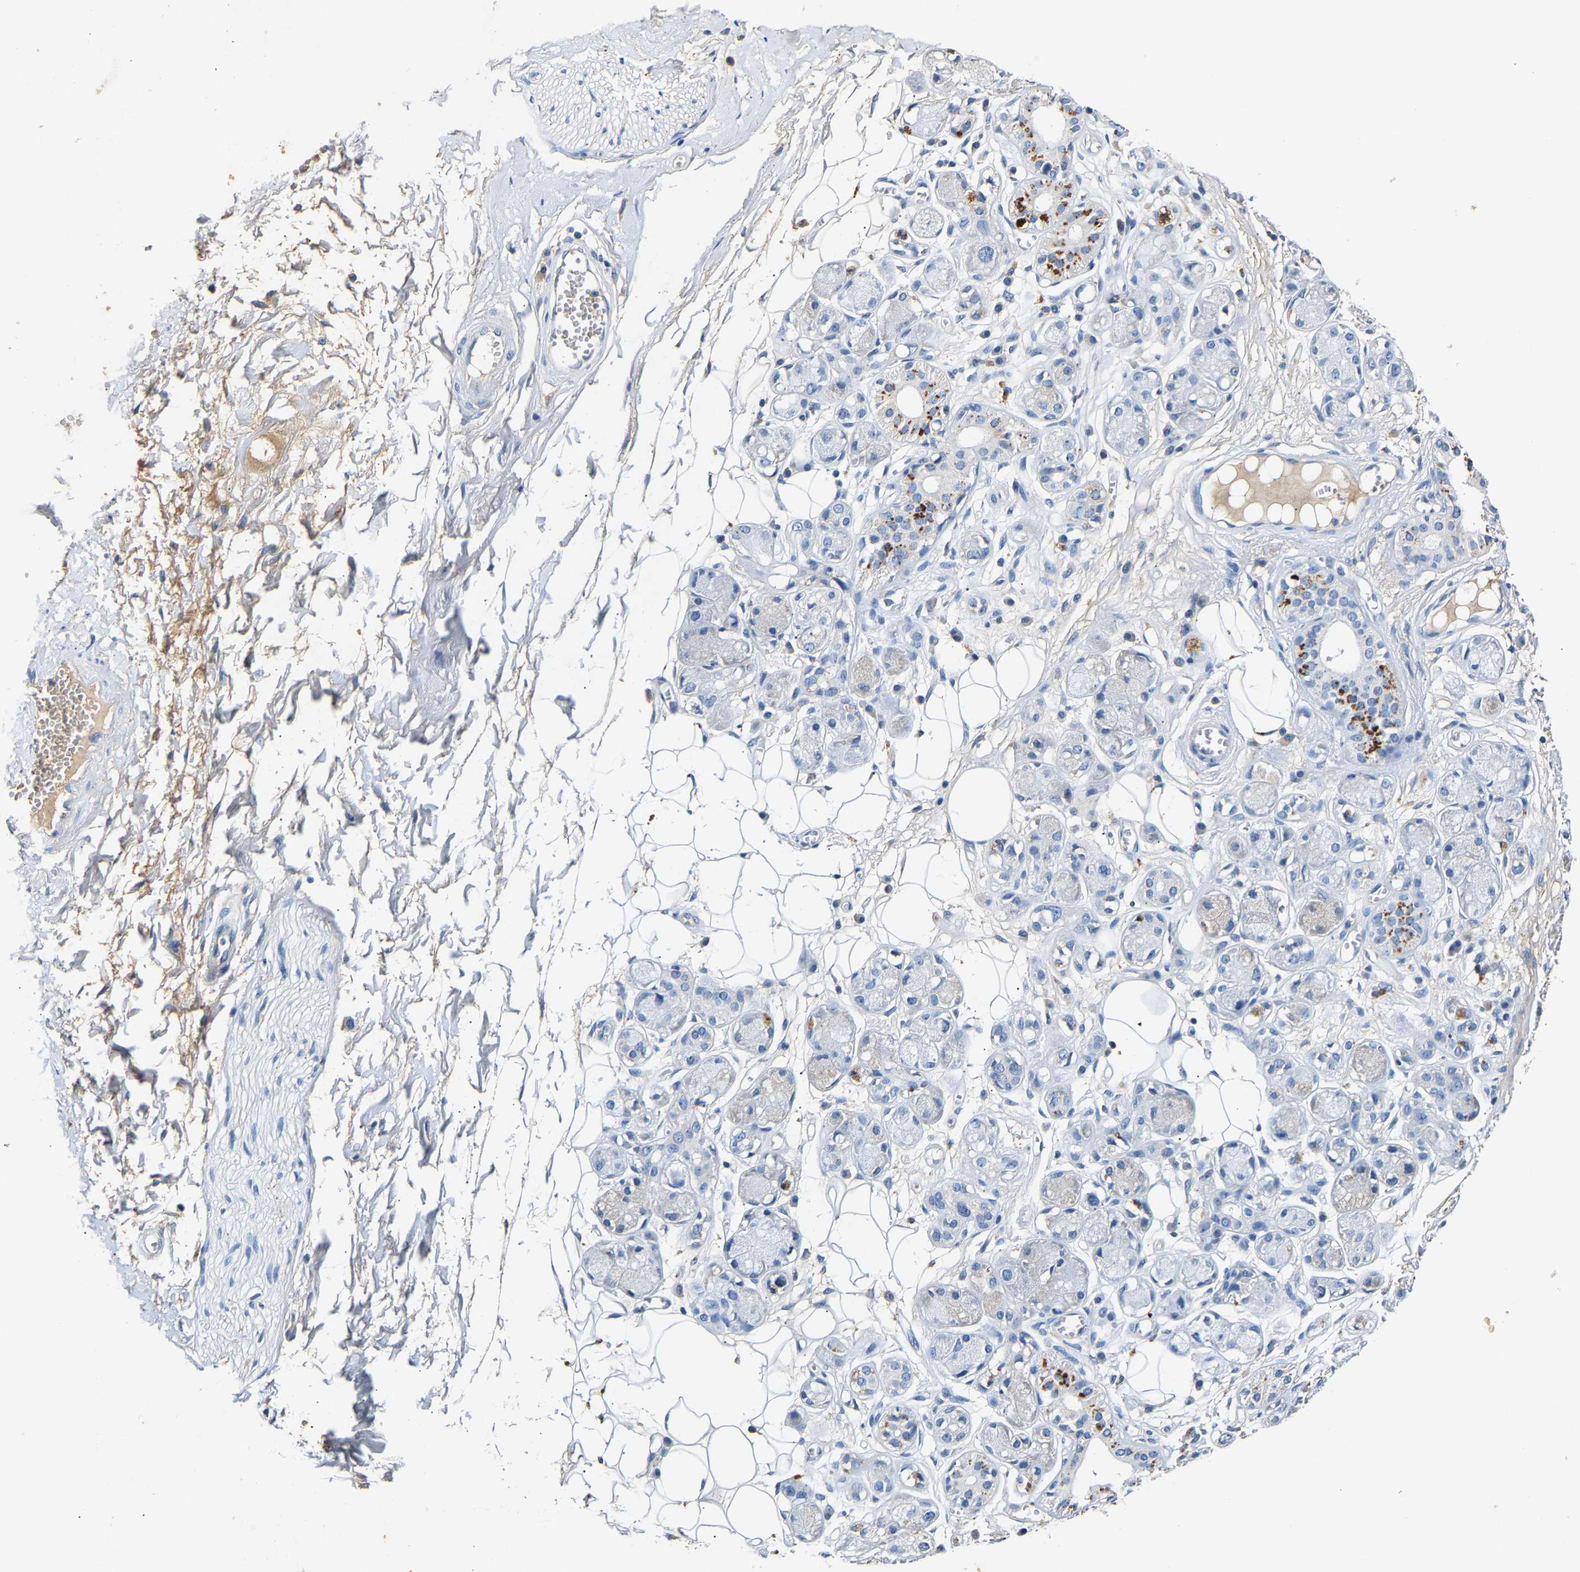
{"staining": {"intensity": "negative", "quantity": "none", "location": "none"}, "tissue": "adipose tissue", "cell_type": "Adipocytes", "image_type": "normal", "snomed": [{"axis": "morphology", "description": "Normal tissue, NOS"}, {"axis": "morphology", "description": "Inflammation, NOS"}, {"axis": "topography", "description": "Salivary gland"}, {"axis": "topography", "description": "Peripheral nerve tissue"}], "caption": "DAB immunohistochemical staining of normal human adipose tissue exhibits no significant expression in adipocytes.", "gene": "SLCO2B1", "patient": {"sex": "female", "age": 75}}